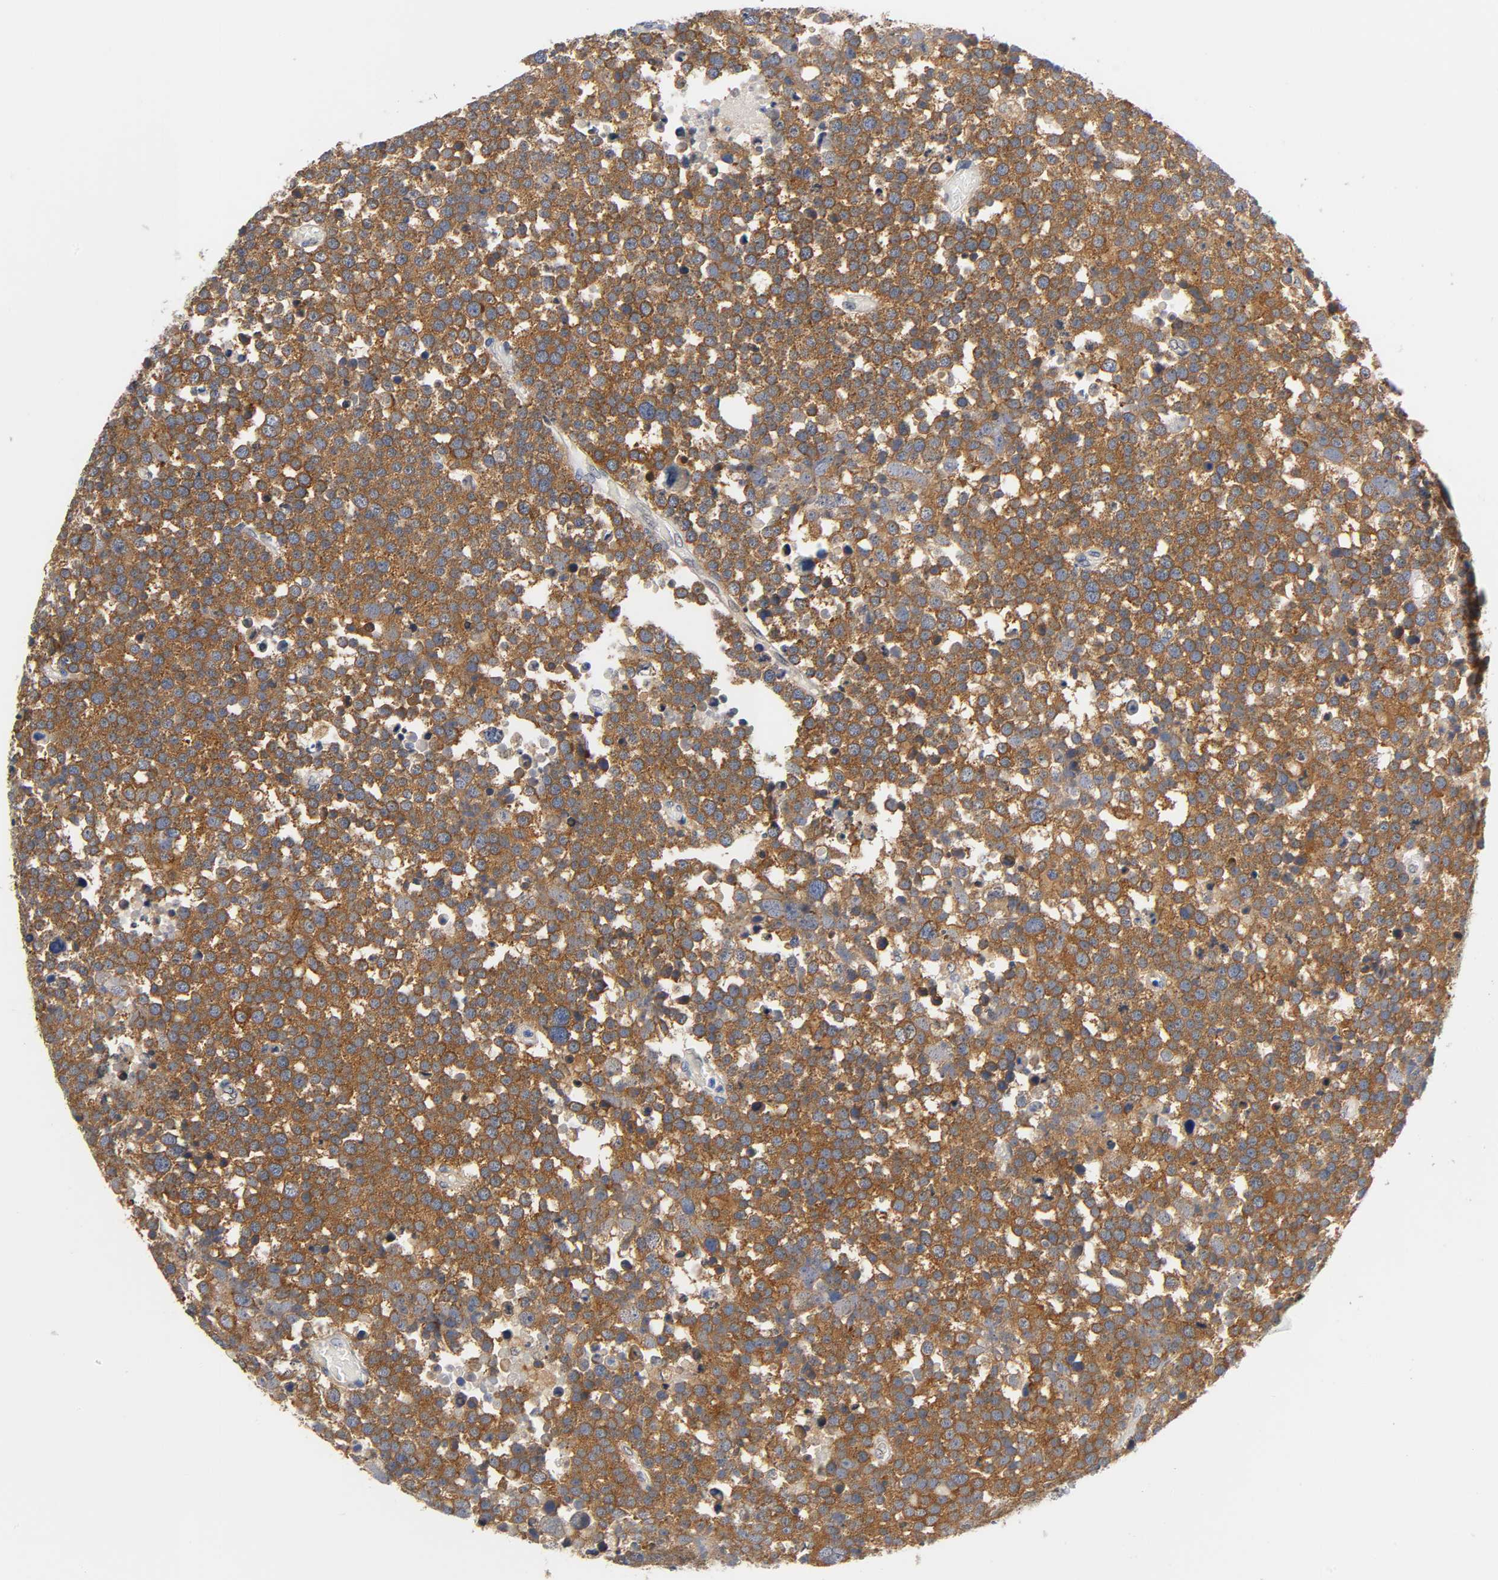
{"staining": {"intensity": "moderate", "quantity": ">75%", "location": "cytoplasmic/membranous"}, "tissue": "testis cancer", "cell_type": "Tumor cells", "image_type": "cancer", "snomed": [{"axis": "morphology", "description": "Seminoma, NOS"}, {"axis": "topography", "description": "Testis"}], "caption": "Immunohistochemical staining of human testis seminoma demonstrates medium levels of moderate cytoplasmic/membranous protein positivity in about >75% of tumor cells.", "gene": "FYN", "patient": {"sex": "male", "age": 71}}